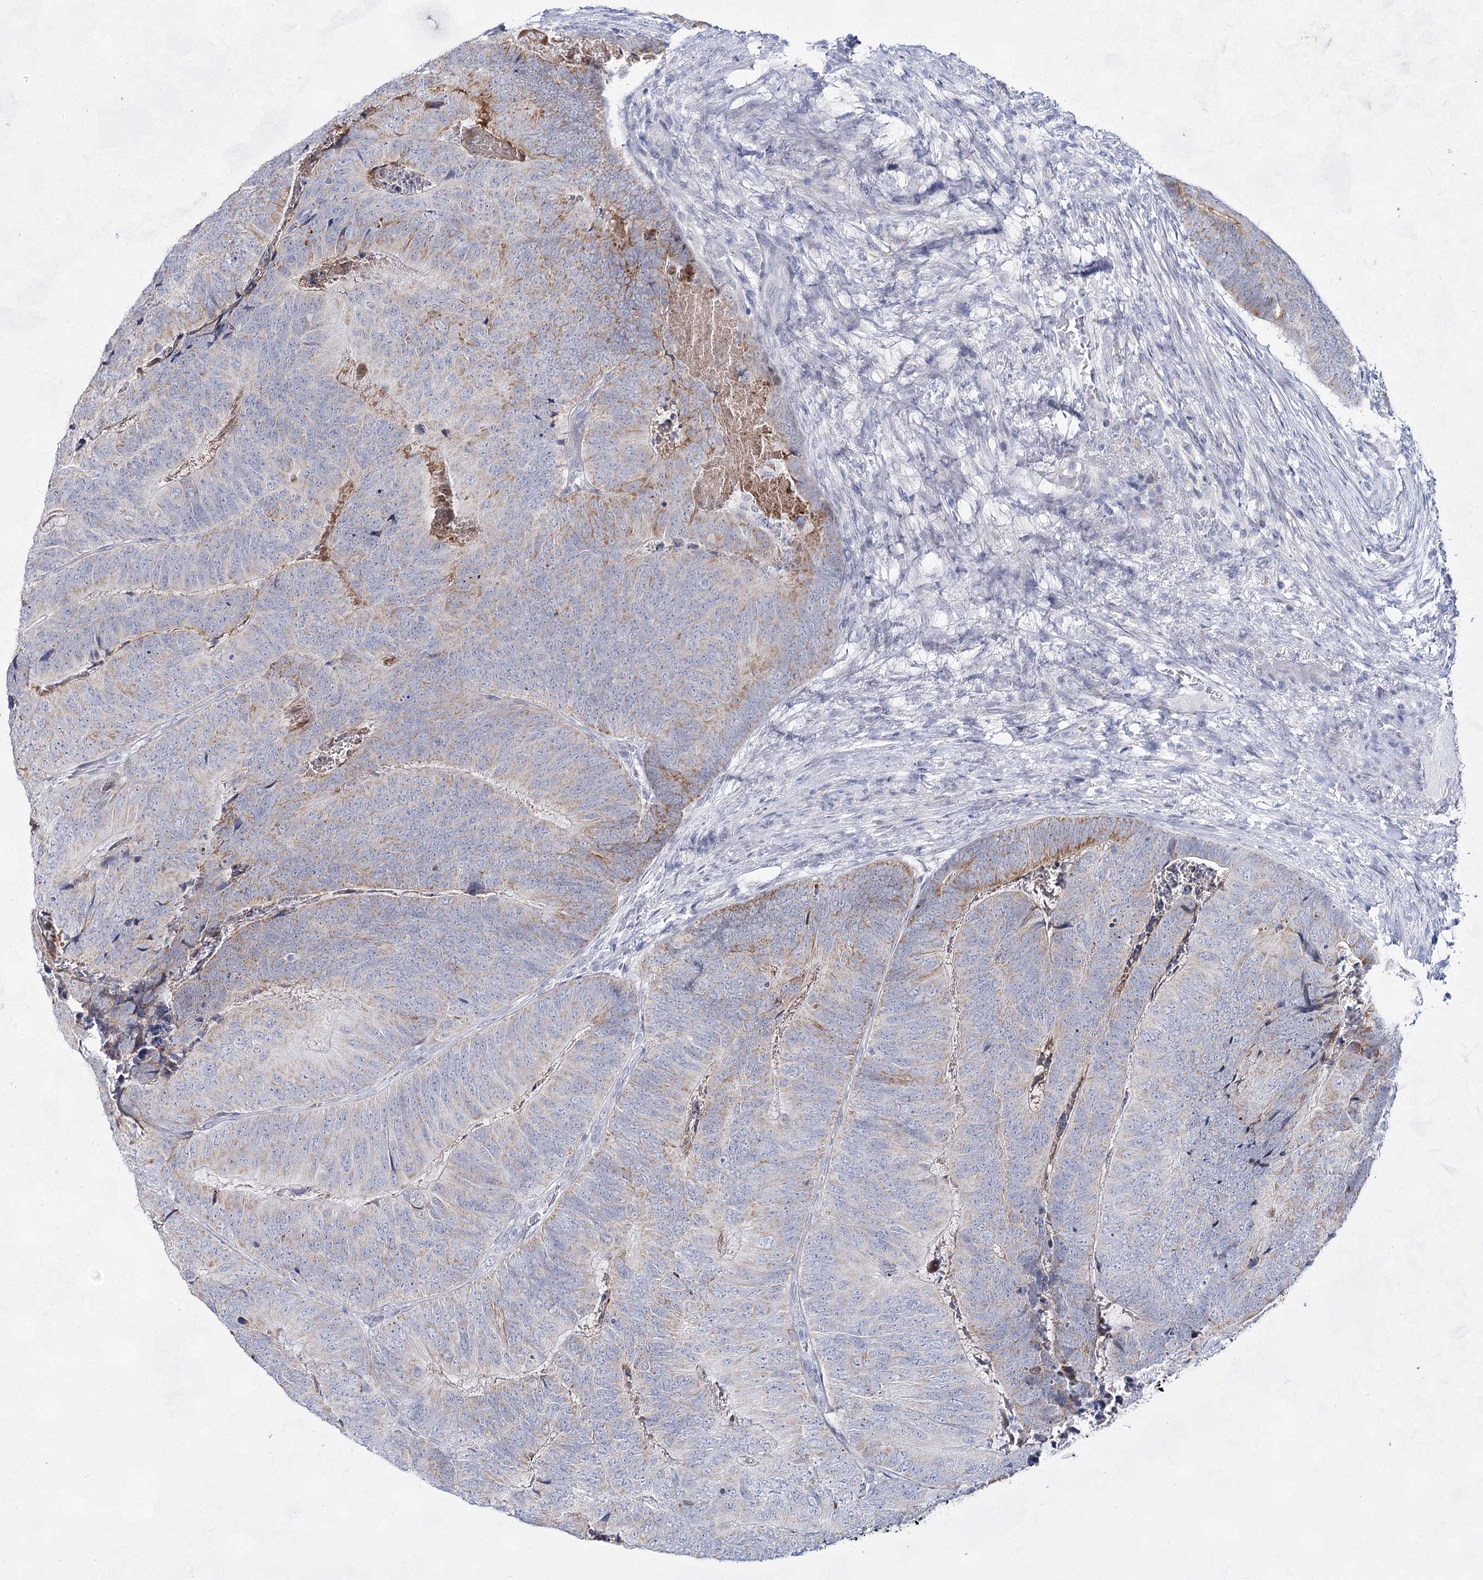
{"staining": {"intensity": "moderate", "quantity": "25%-75%", "location": "cytoplasmic/membranous"}, "tissue": "colorectal cancer", "cell_type": "Tumor cells", "image_type": "cancer", "snomed": [{"axis": "morphology", "description": "Adenocarcinoma, NOS"}, {"axis": "topography", "description": "Colon"}], "caption": "Brown immunohistochemical staining in human colorectal adenocarcinoma exhibits moderate cytoplasmic/membranous staining in about 25%-75% of tumor cells.", "gene": "BPHL", "patient": {"sex": "female", "age": 67}}